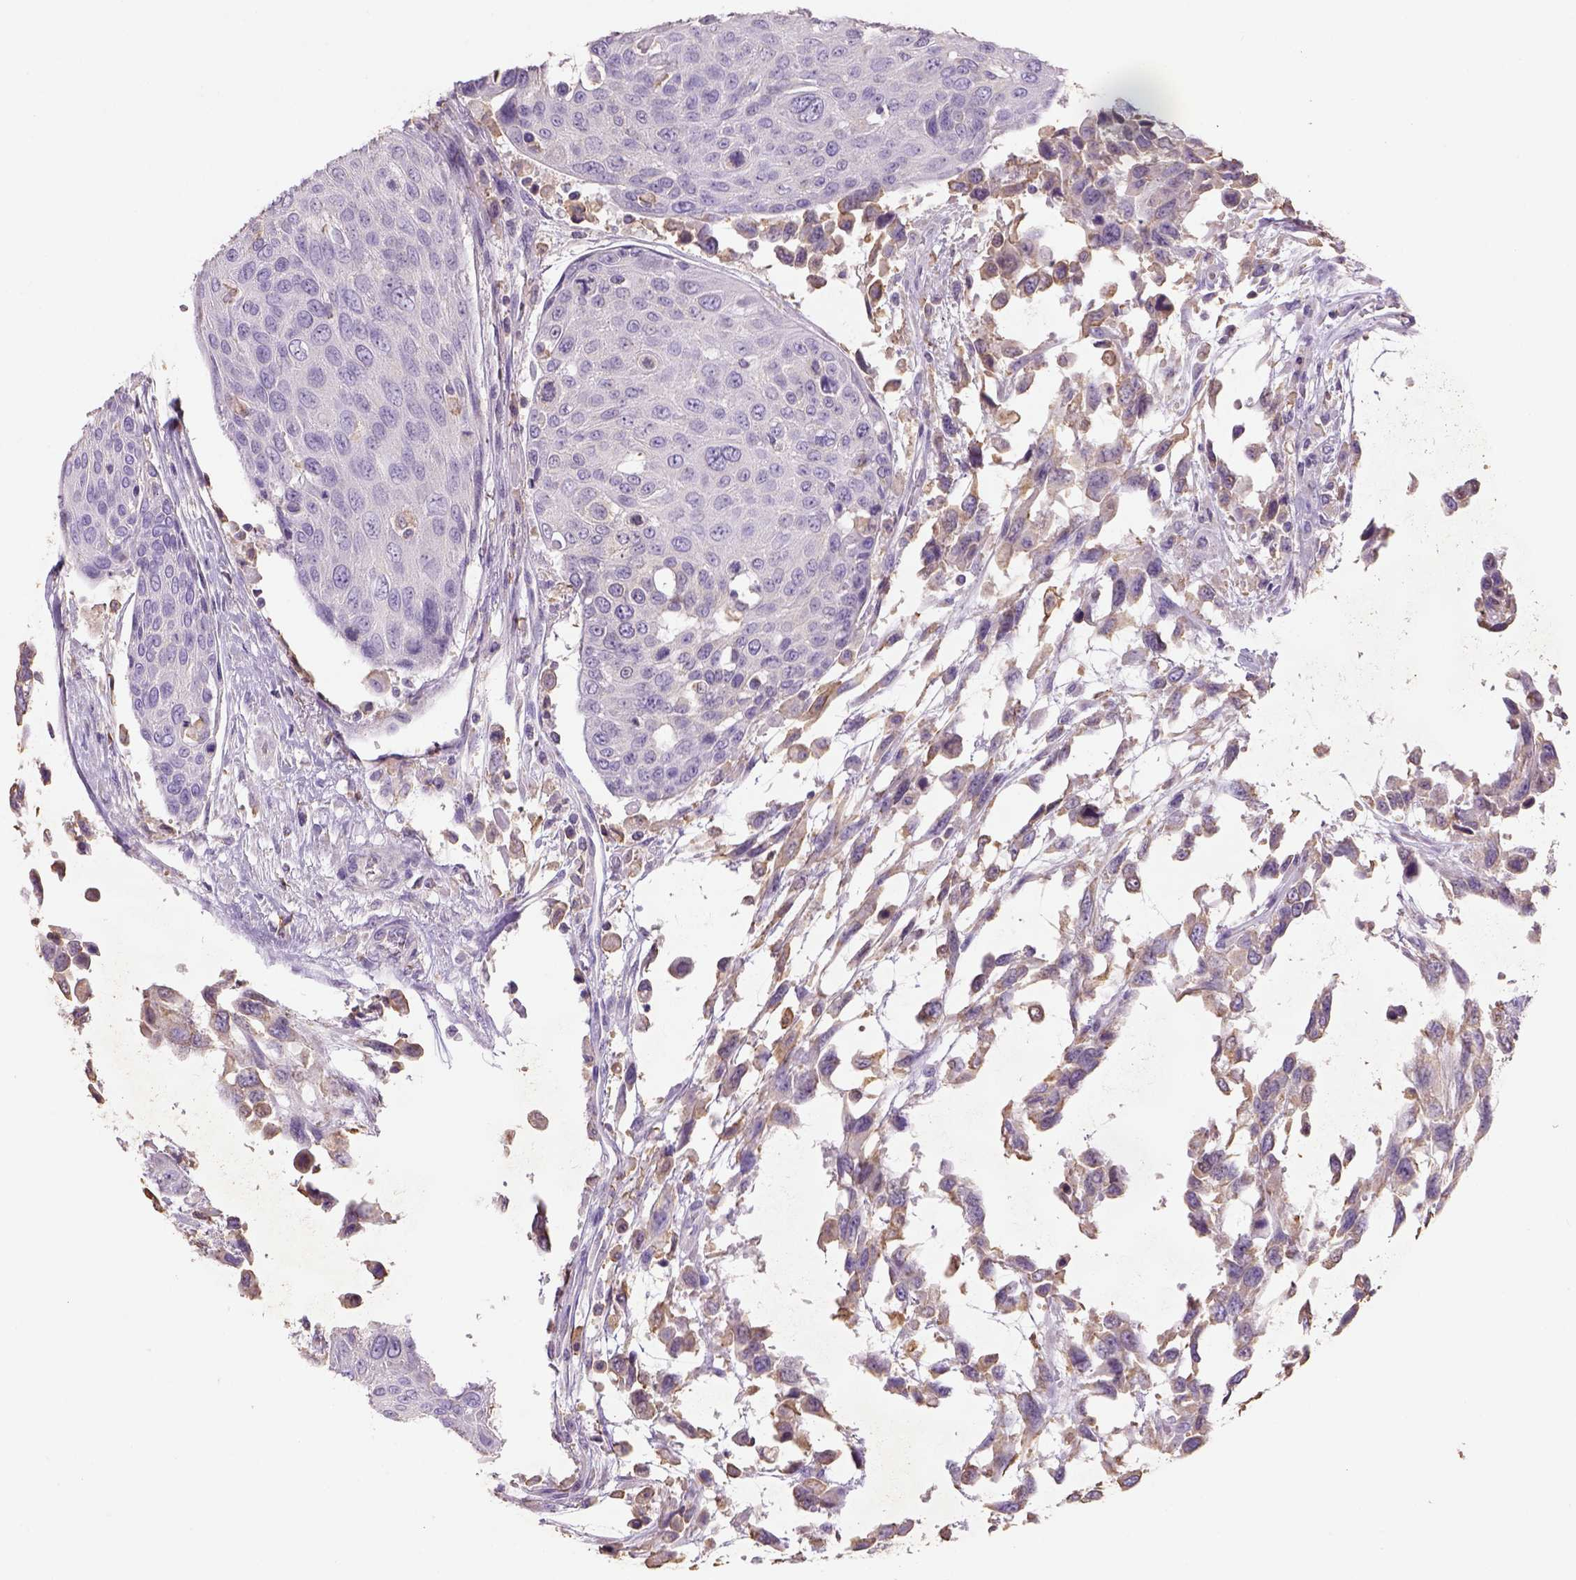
{"staining": {"intensity": "weak", "quantity": "25%-75%", "location": "cytoplasmic/membranous"}, "tissue": "urothelial cancer", "cell_type": "Tumor cells", "image_type": "cancer", "snomed": [{"axis": "morphology", "description": "Urothelial carcinoma, High grade"}, {"axis": "topography", "description": "Urinary bladder"}], "caption": "Tumor cells demonstrate weak cytoplasmic/membranous positivity in approximately 25%-75% of cells in urothelial cancer.", "gene": "NAALAD2", "patient": {"sex": "female", "age": 70}}